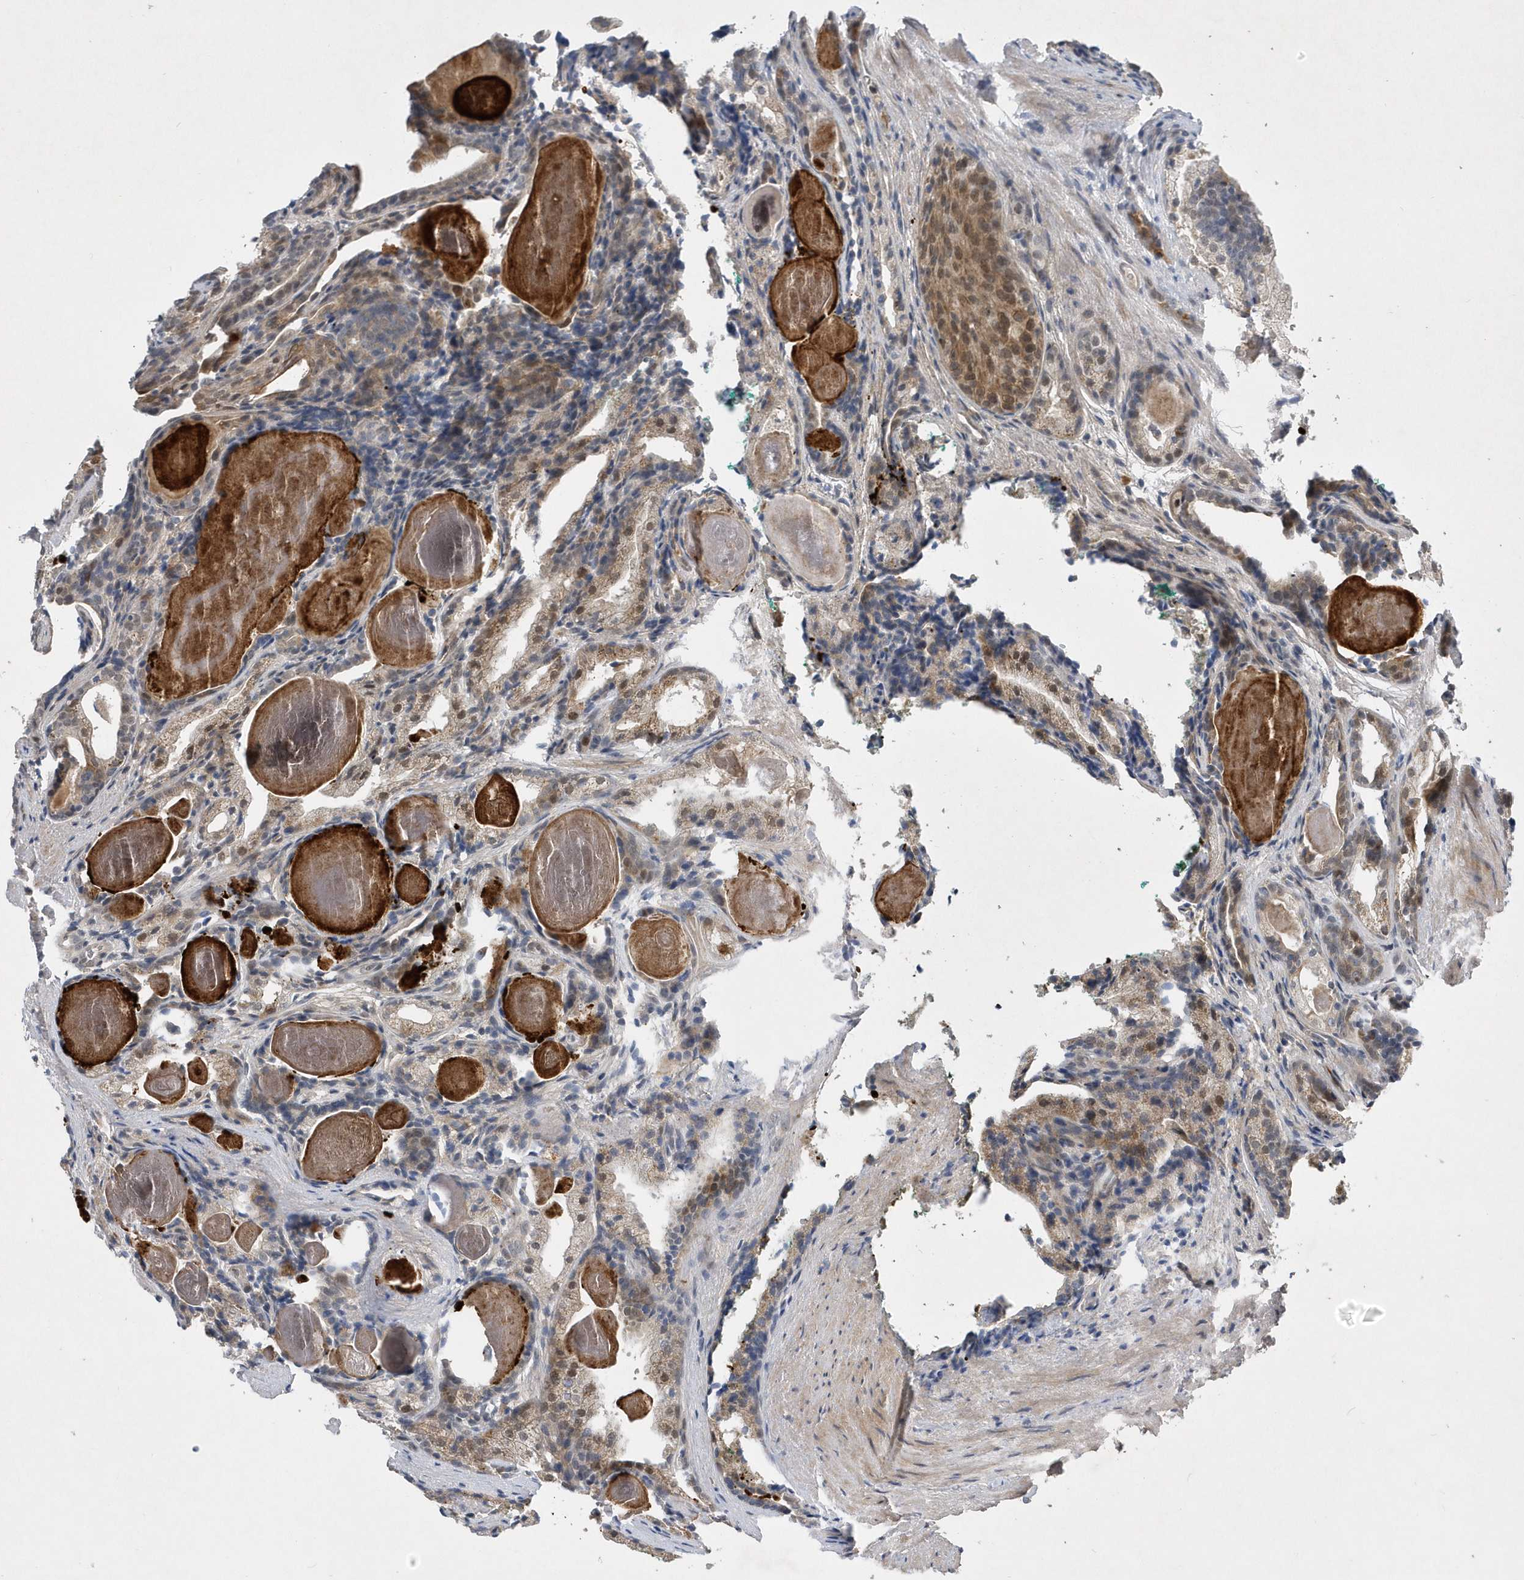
{"staining": {"intensity": "moderate", "quantity": "25%-75%", "location": "cytoplasmic/membranous"}, "tissue": "prostate cancer", "cell_type": "Tumor cells", "image_type": "cancer", "snomed": [{"axis": "morphology", "description": "Adenocarcinoma, High grade"}, {"axis": "topography", "description": "Prostate"}], "caption": "This image exhibits immunohistochemistry (IHC) staining of prostate adenocarcinoma (high-grade), with medium moderate cytoplasmic/membranous staining in approximately 25%-75% of tumor cells.", "gene": "FAM217A", "patient": {"sex": "male", "age": 62}}